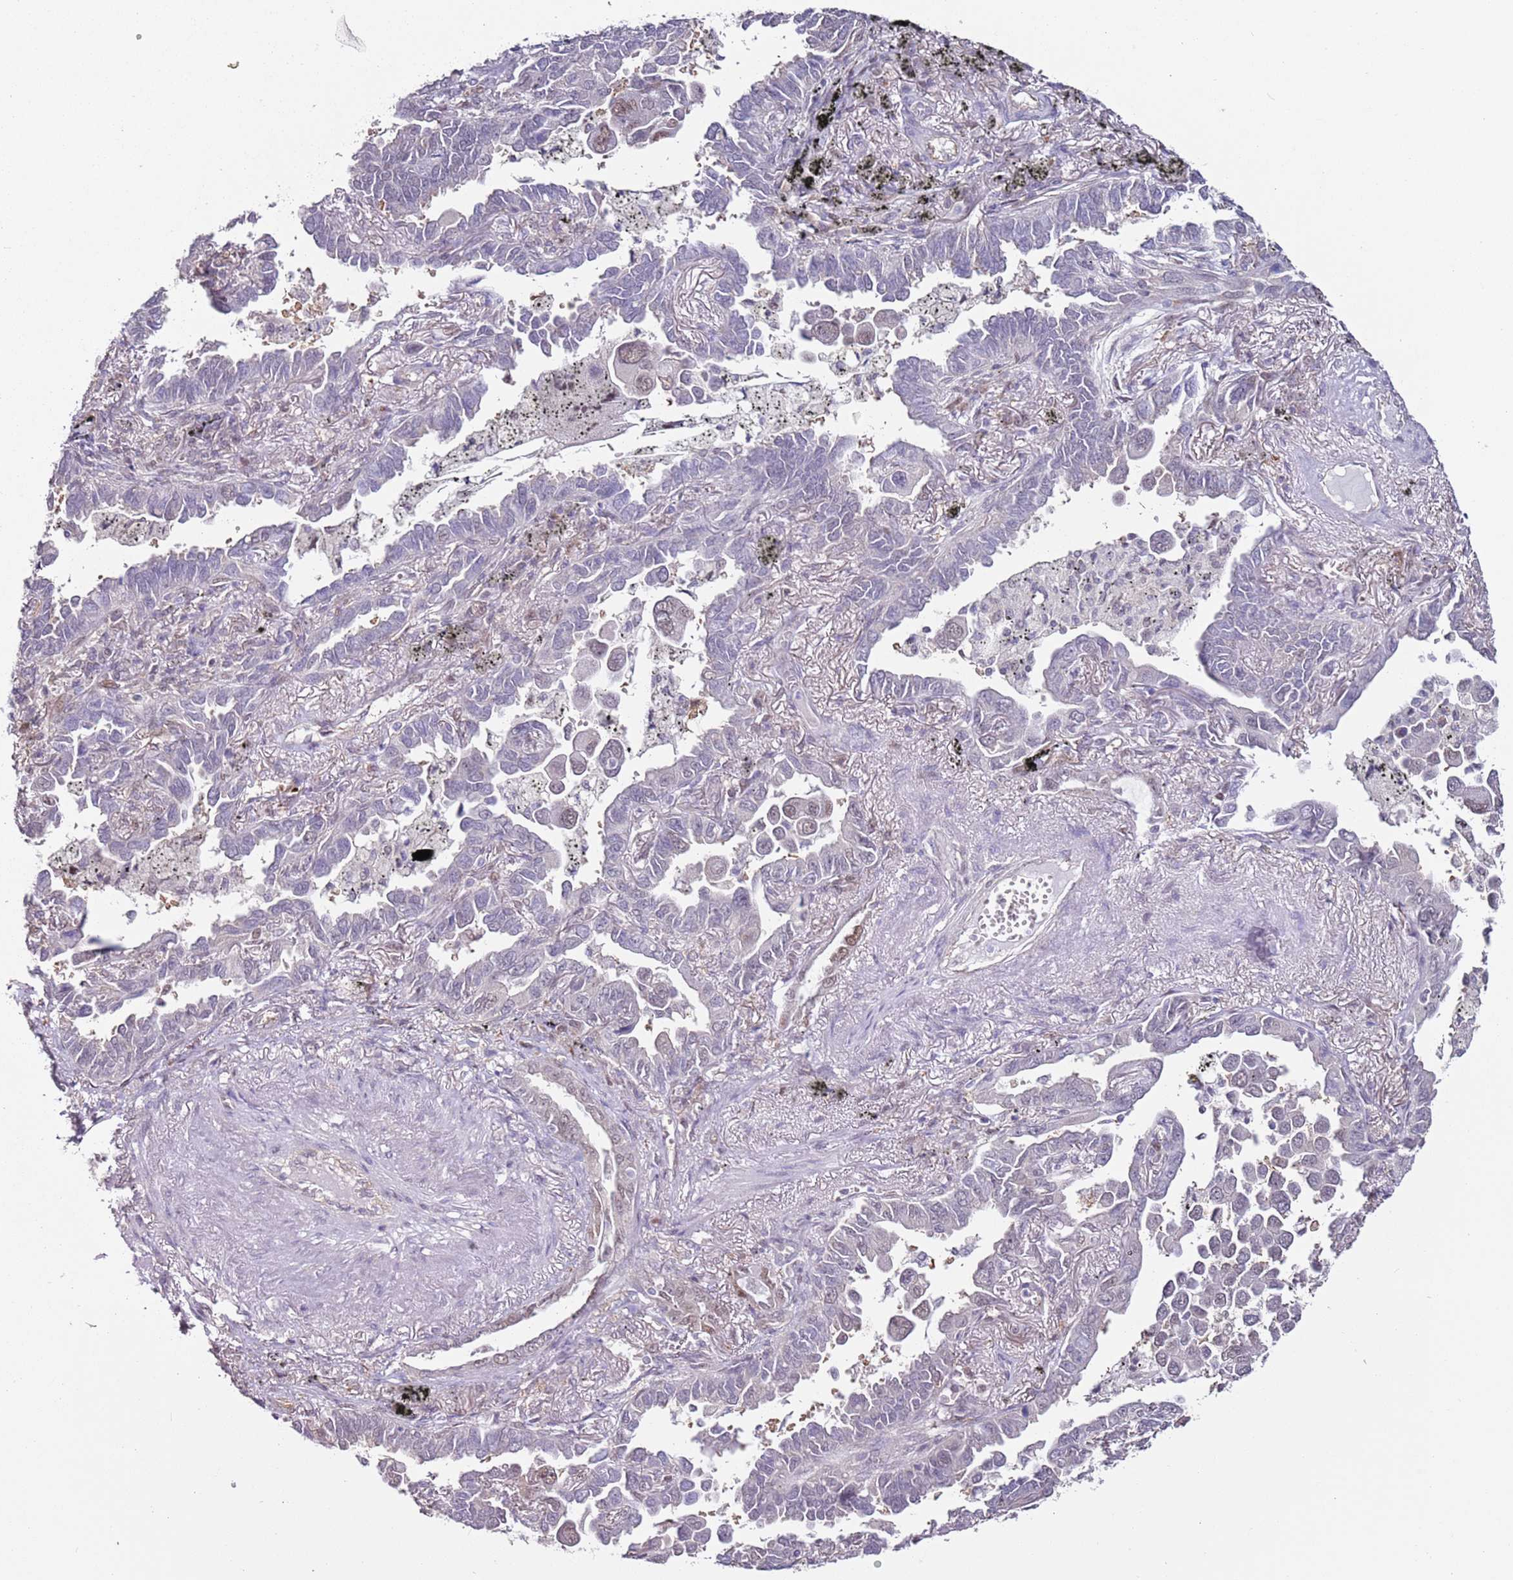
{"staining": {"intensity": "weak", "quantity": "<25%", "location": "nuclear"}, "tissue": "lung cancer", "cell_type": "Tumor cells", "image_type": "cancer", "snomed": [{"axis": "morphology", "description": "Adenocarcinoma, NOS"}, {"axis": "topography", "description": "Lung"}], "caption": "The image shows no significant positivity in tumor cells of lung cancer.", "gene": "PSMD4", "patient": {"sex": "male", "age": 67}}